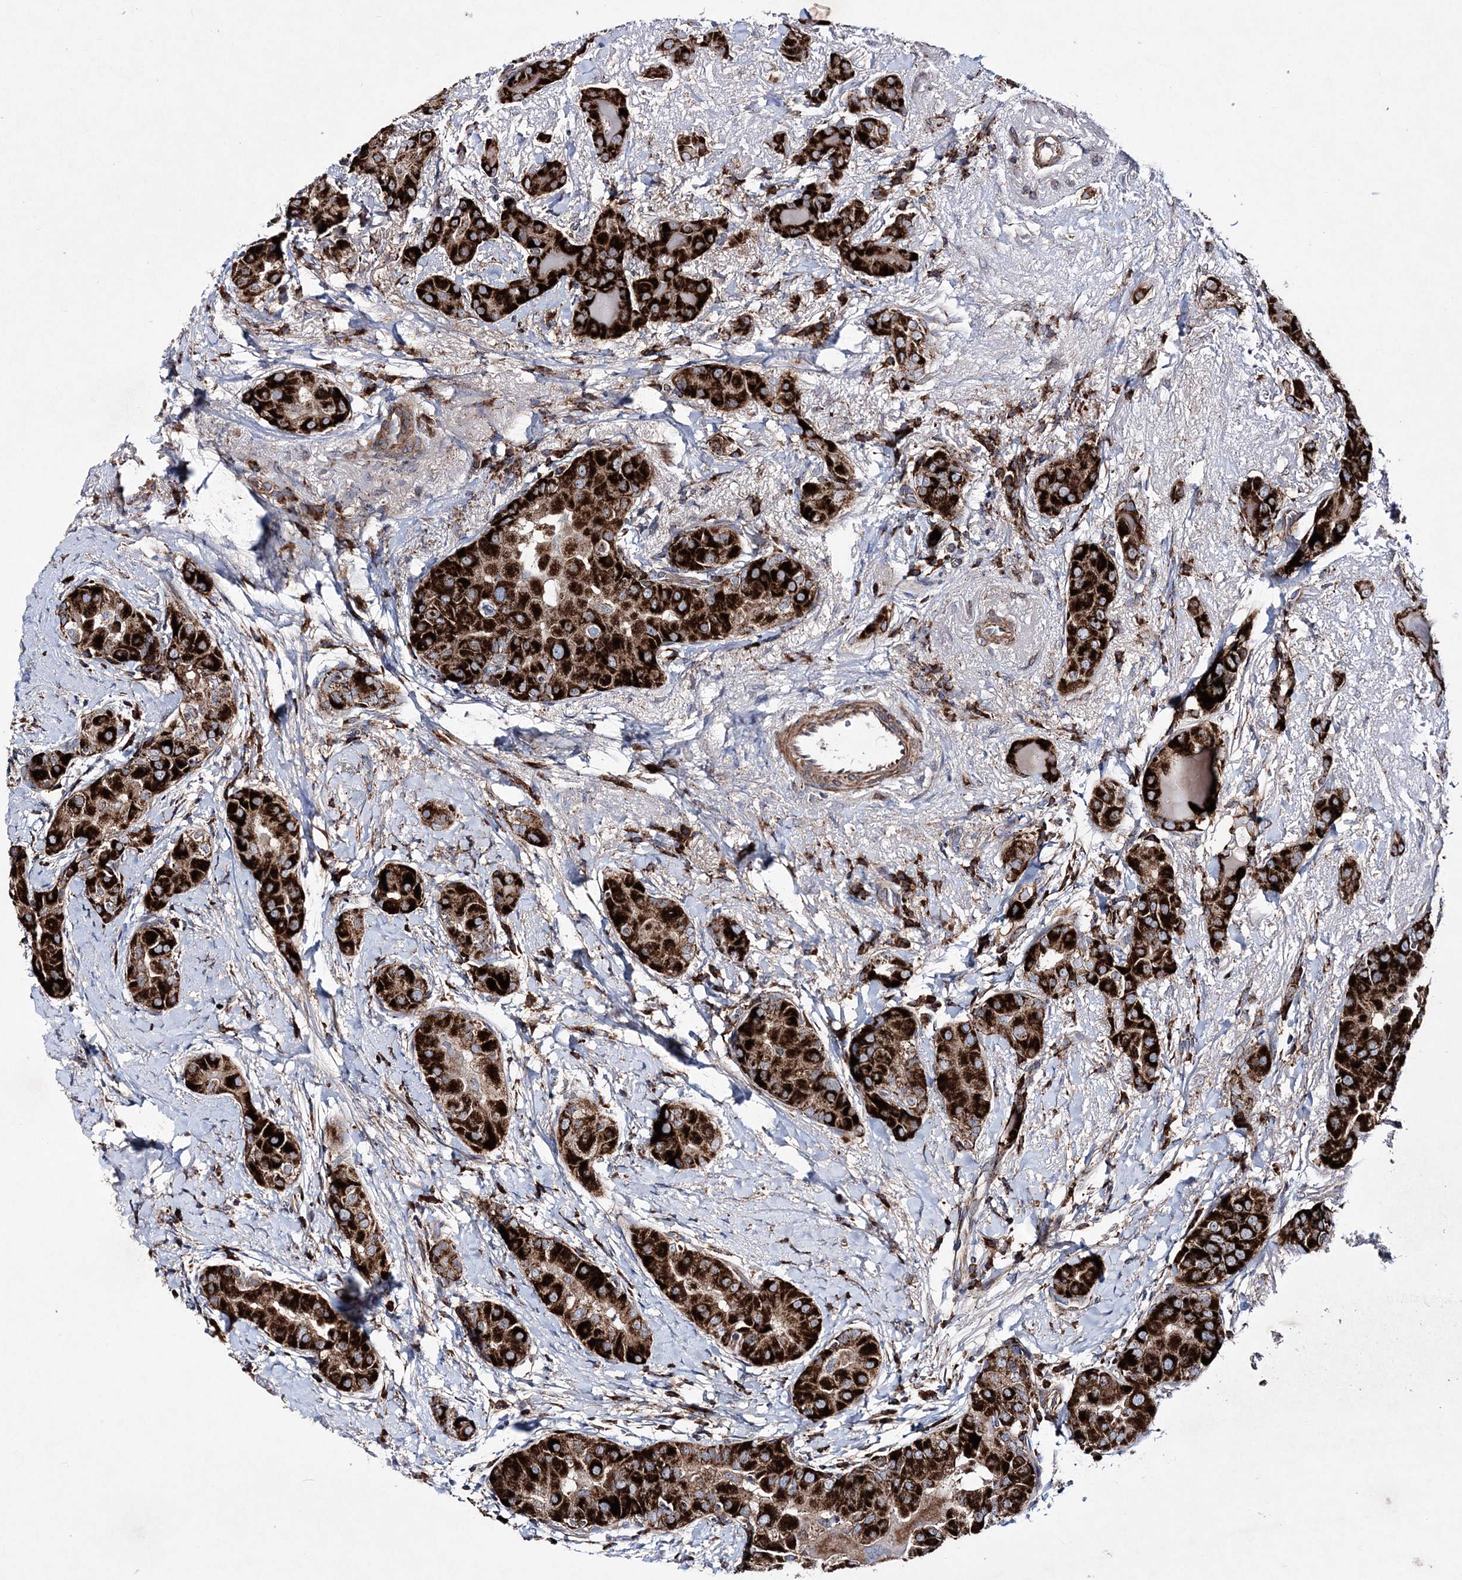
{"staining": {"intensity": "strong", "quantity": ">75%", "location": "cytoplasmic/membranous"}, "tissue": "thyroid cancer", "cell_type": "Tumor cells", "image_type": "cancer", "snomed": [{"axis": "morphology", "description": "Papillary adenocarcinoma, NOS"}, {"axis": "topography", "description": "Thyroid gland"}], "caption": "The image reveals staining of thyroid cancer (papillary adenocarcinoma), revealing strong cytoplasmic/membranous protein staining (brown color) within tumor cells.", "gene": "NGLY1", "patient": {"sex": "male", "age": 33}}